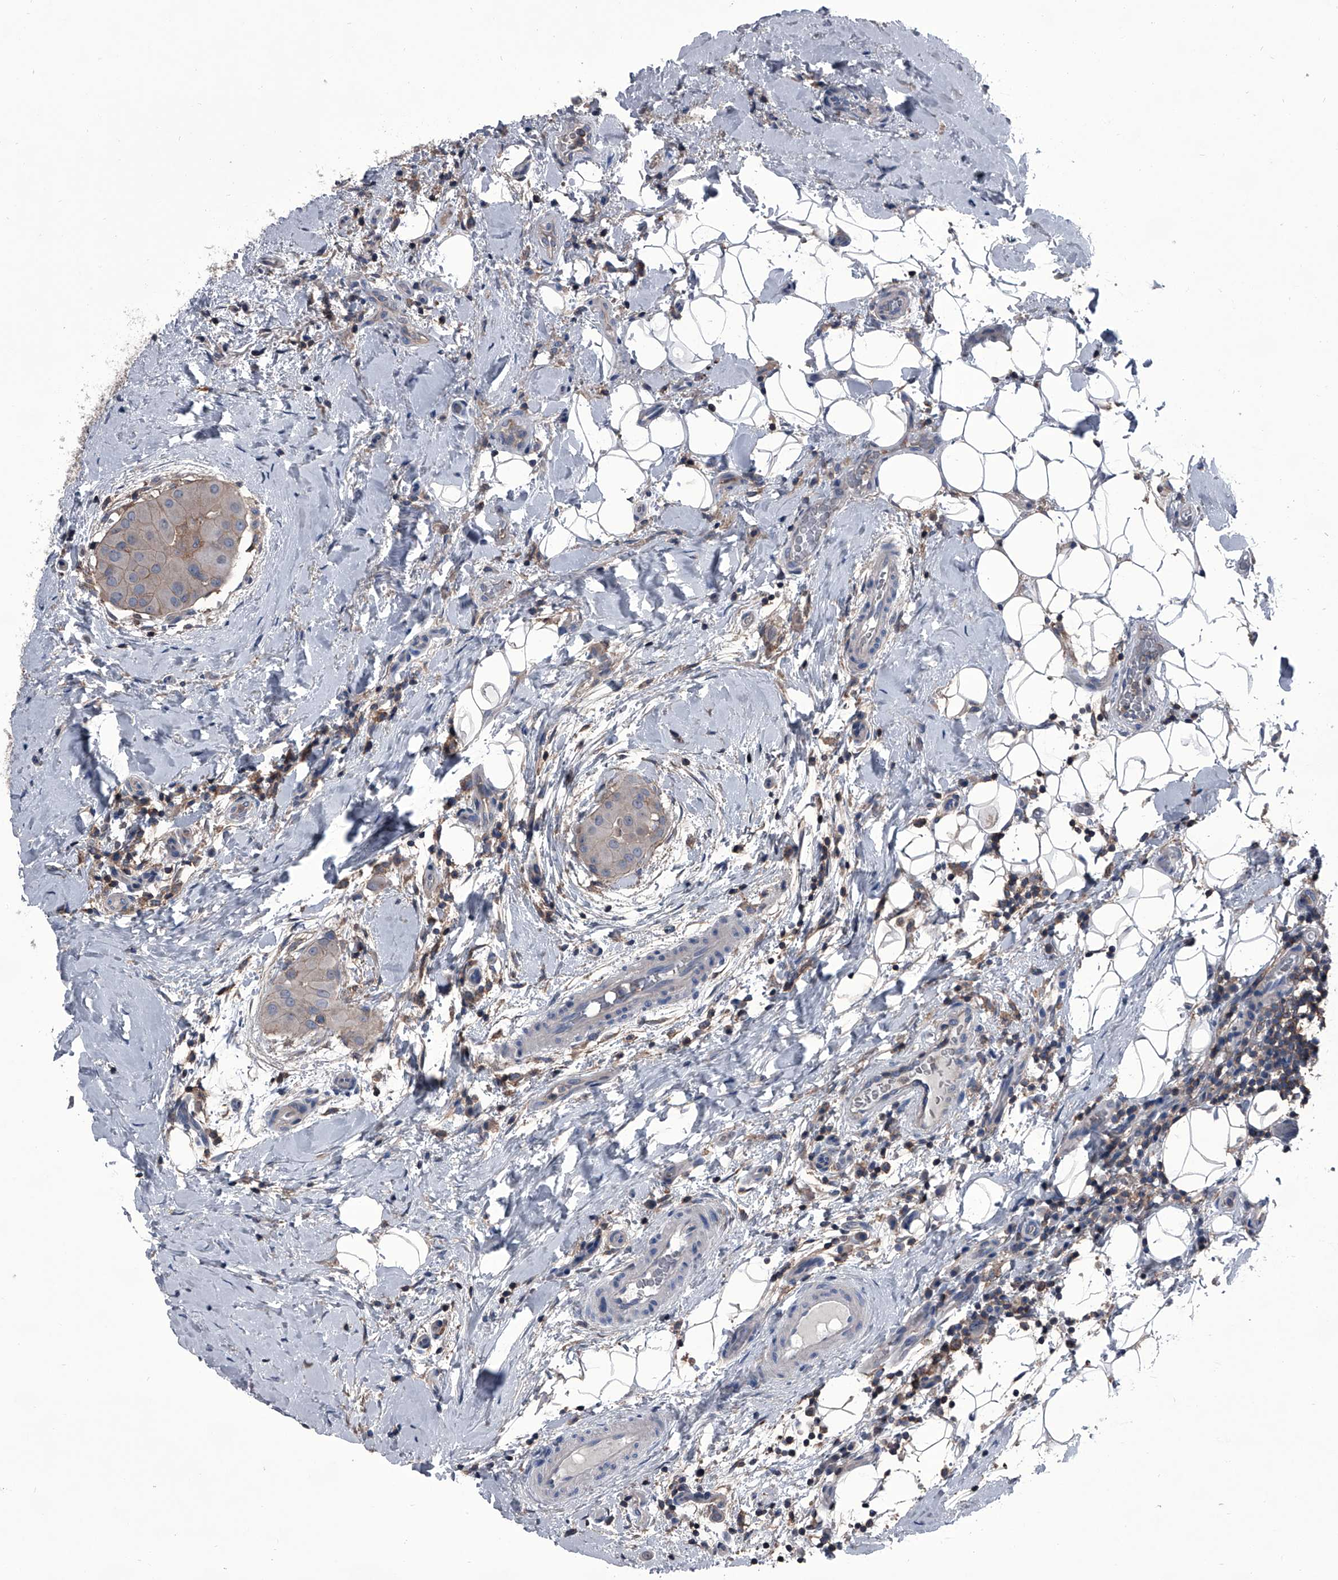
{"staining": {"intensity": "negative", "quantity": "none", "location": "none"}, "tissue": "thyroid cancer", "cell_type": "Tumor cells", "image_type": "cancer", "snomed": [{"axis": "morphology", "description": "Papillary adenocarcinoma, NOS"}, {"axis": "topography", "description": "Thyroid gland"}], "caption": "Immunohistochemistry histopathology image of thyroid cancer (papillary adenocarcinoma) stained for a protein (brown), which reveals no staining in tumor cells. Nuclei are stained in blue.", "gene": "PIP5K1A", "patient": {"sex": "male", "age": 33}}